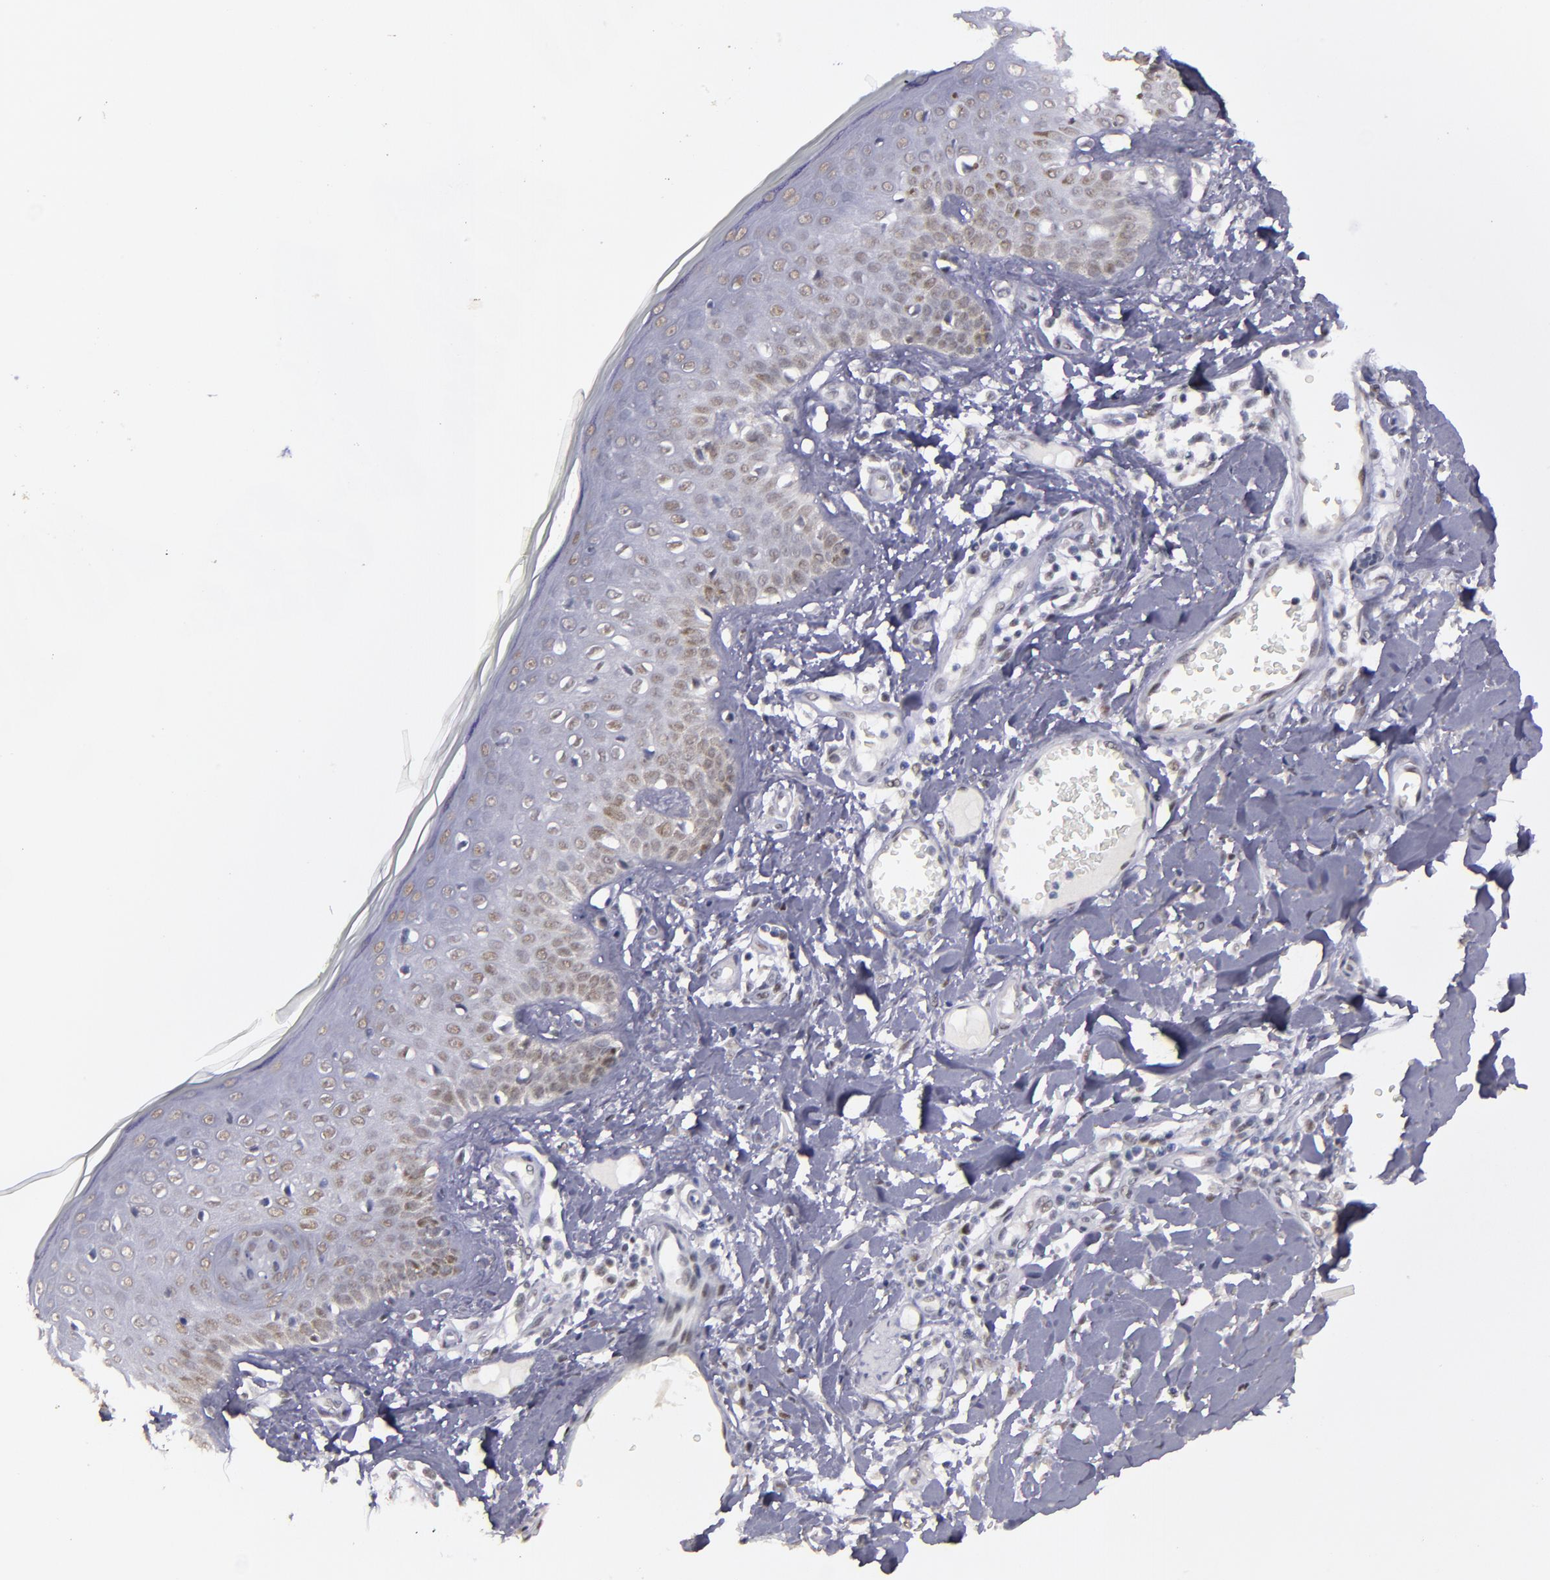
{"staining": {"intensity": "weak", "quantity": "25%-75%", "location": "nuclear"}, "tissue": "skin cancer", "cell_type": "Tumor cells", "image_type": "cancer", "snomed": [{"axis": "morphology", "description": "Squamous cell carcinoma, NOS"}, {"axis": "topography", "description": "Skin"}], "caption": "A micrograph showing weak nuclear expression in about 25%-75% of tumor cells in skin cancer (squamous cell carcinoma), as visualized by brown immunohistochemical staining.", "gene": "OTUB2", "patient": {"sex": "female", "age": 59}}